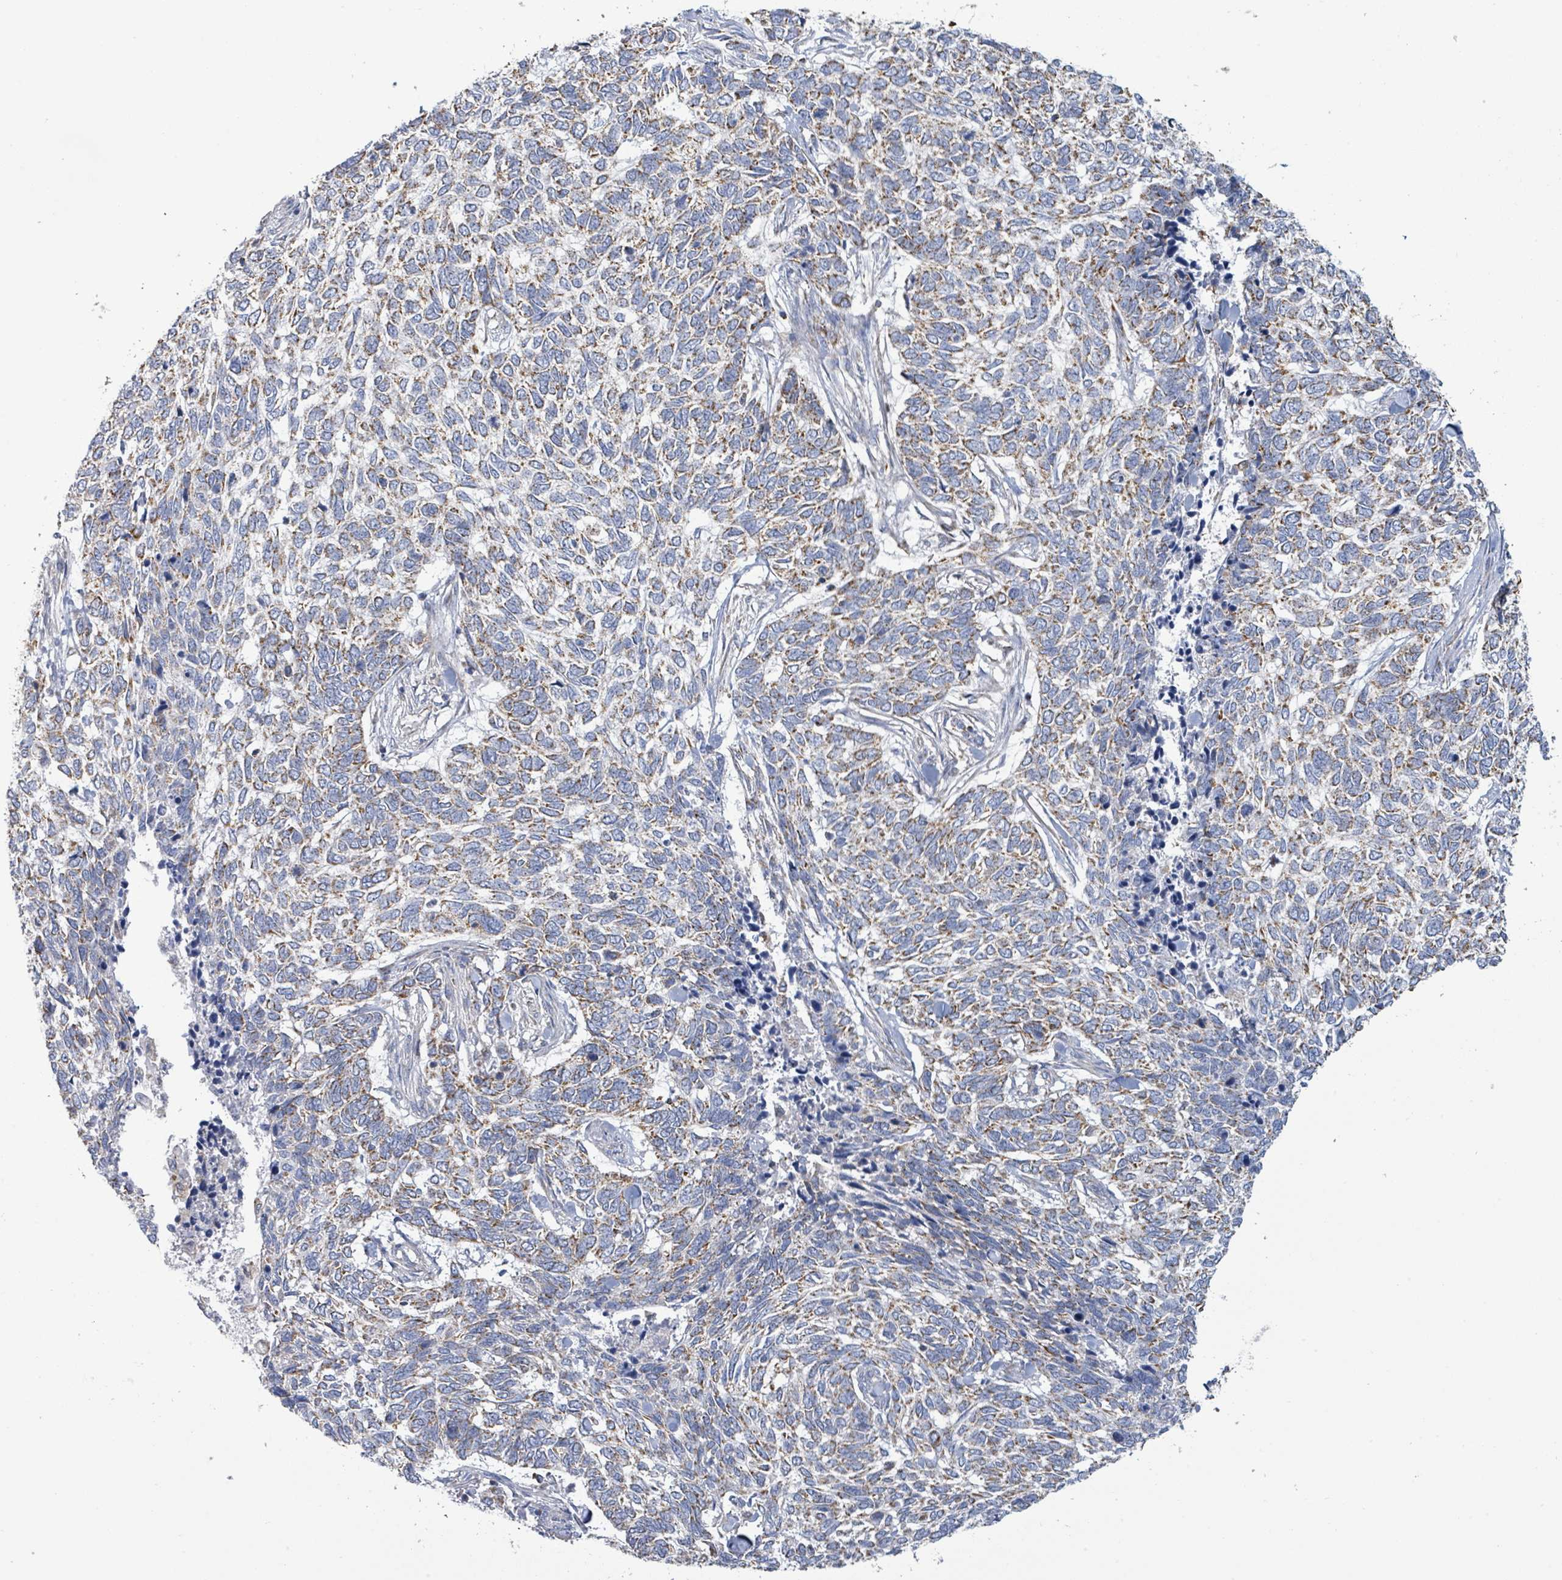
{"staining": {"intensity": "moderate", "quantity": ">75%", "location": "cytoplasmic/membranous"}, "tissue": "skin cancer", "cell_type": "Tumor cells", "image_type": "cancer", "snomed": [{"axis": "morphology", "description": "Basal cell carcinoma"}, {"axis": "topography", "description": "Skin"}], "caption": "An immunohistochemistry photomicrograph of tumor tissue is shown. Protein staining in brown shows moderate cytoplasmic/membranous positivity in skin cancer within tumor cells. (brown staining indicates protein expression, while blue staining denotes nuclei).", "gene": "SUCLG2", "patient": {"sex": "female", "age": 65}}